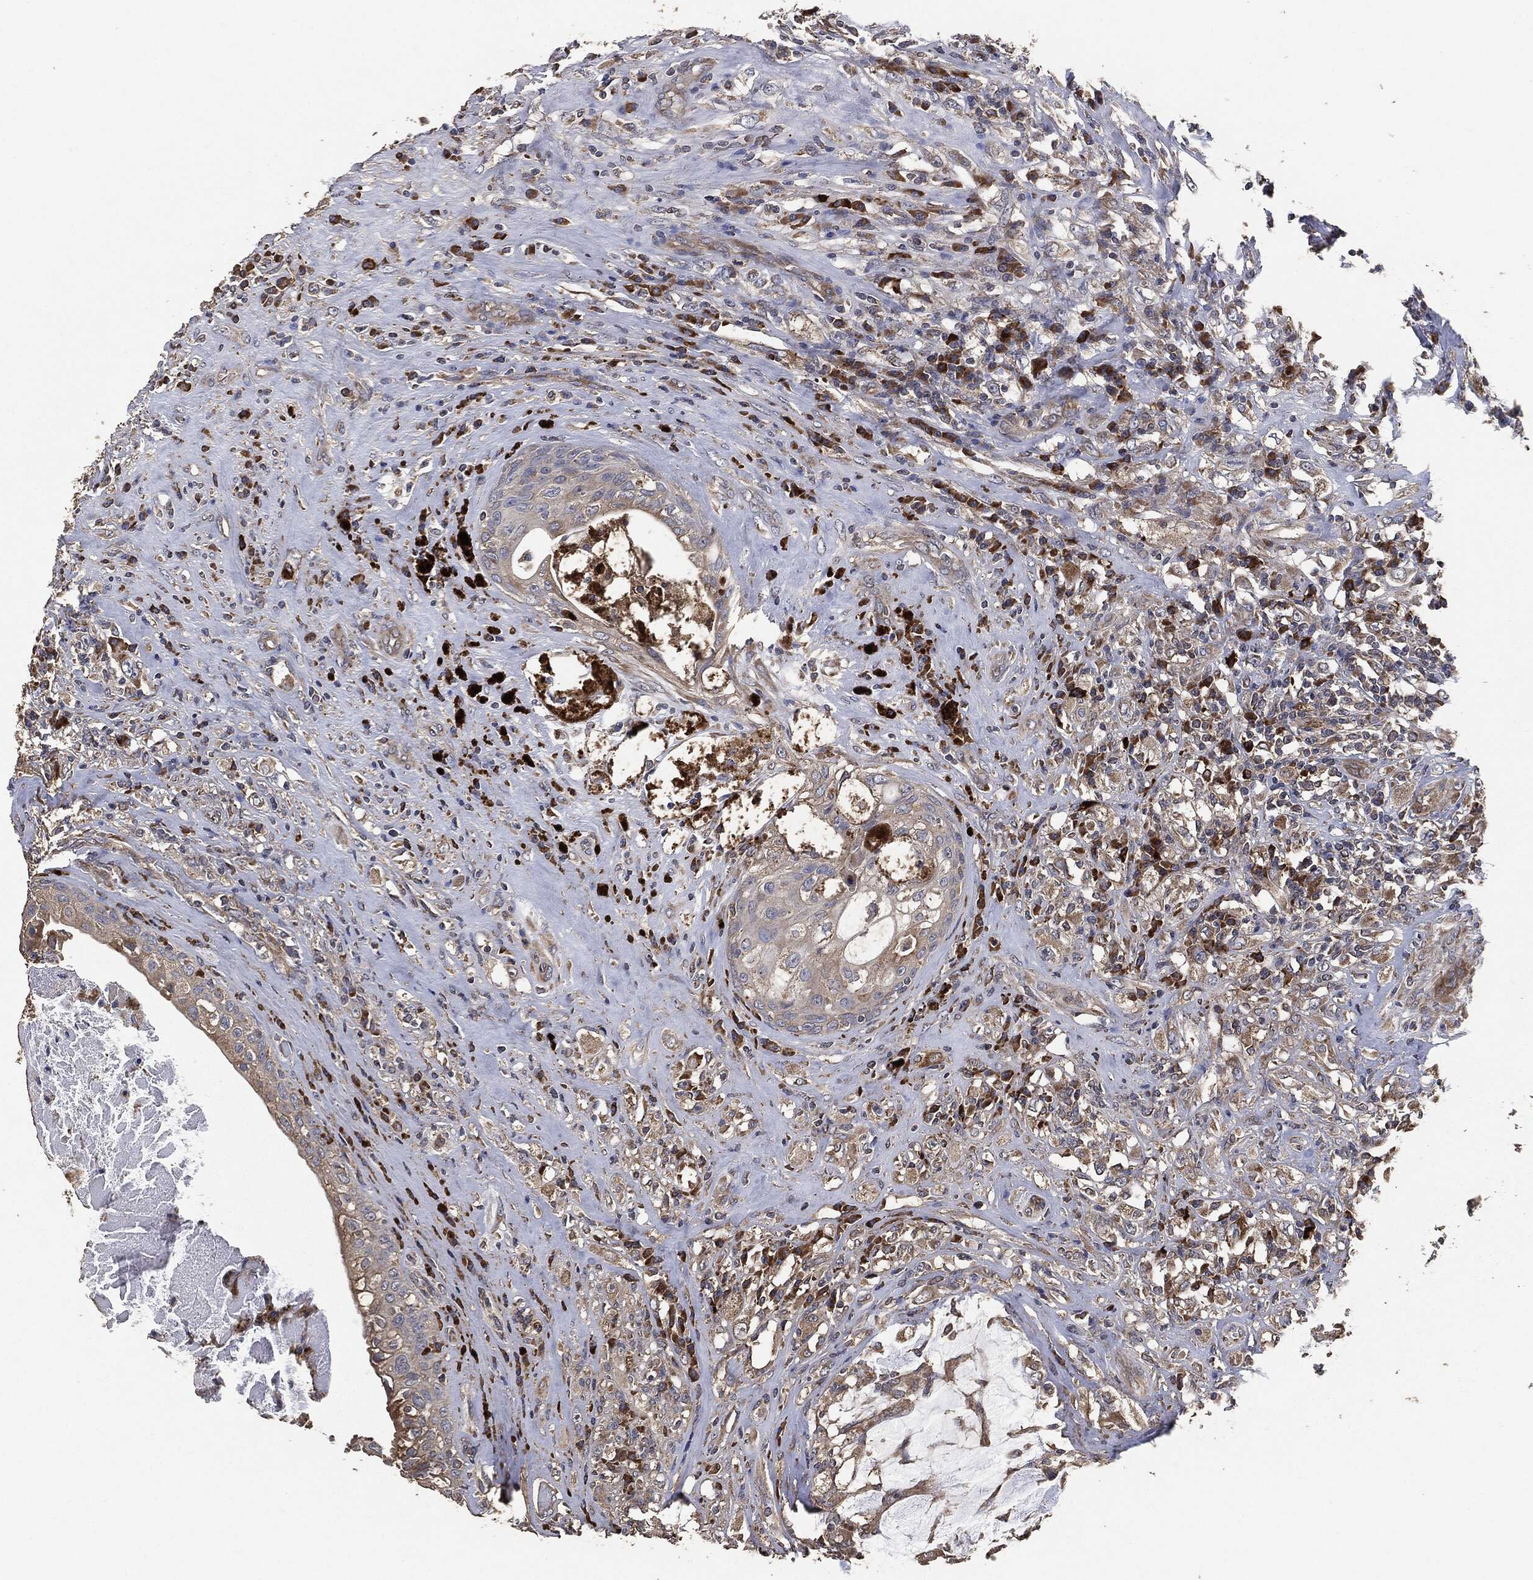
{"staining": {"intensity": "moderate", "quantity": "<25%", "location": "cytoplasmic/membranous"}, "tissue": "testis cancer", "cell_type": "Tumor cells", "image_type": "cancer", "snomed": [{"axis": "morphology", "description": "Necrosis, NOS"}, {"axis": "morphology", "description": "Carcinoma, Embryonal, NOS"}, {"axis": "topography", "description": "Testis"}], "caption": "Tumor cells demonstrate moderate cytoplasmic/membranous positivity in about <25% of cells in embryonal carcinoma (testis). The staining was performed using DAB (3,3'-diaminobenzidine) to visualize the protein expression in brown, while the nuclei were stained in blue with hematoxylin (Magnification: 20x).", "gene": "STK3", "patient": {"sex": "male", "age": 19}}